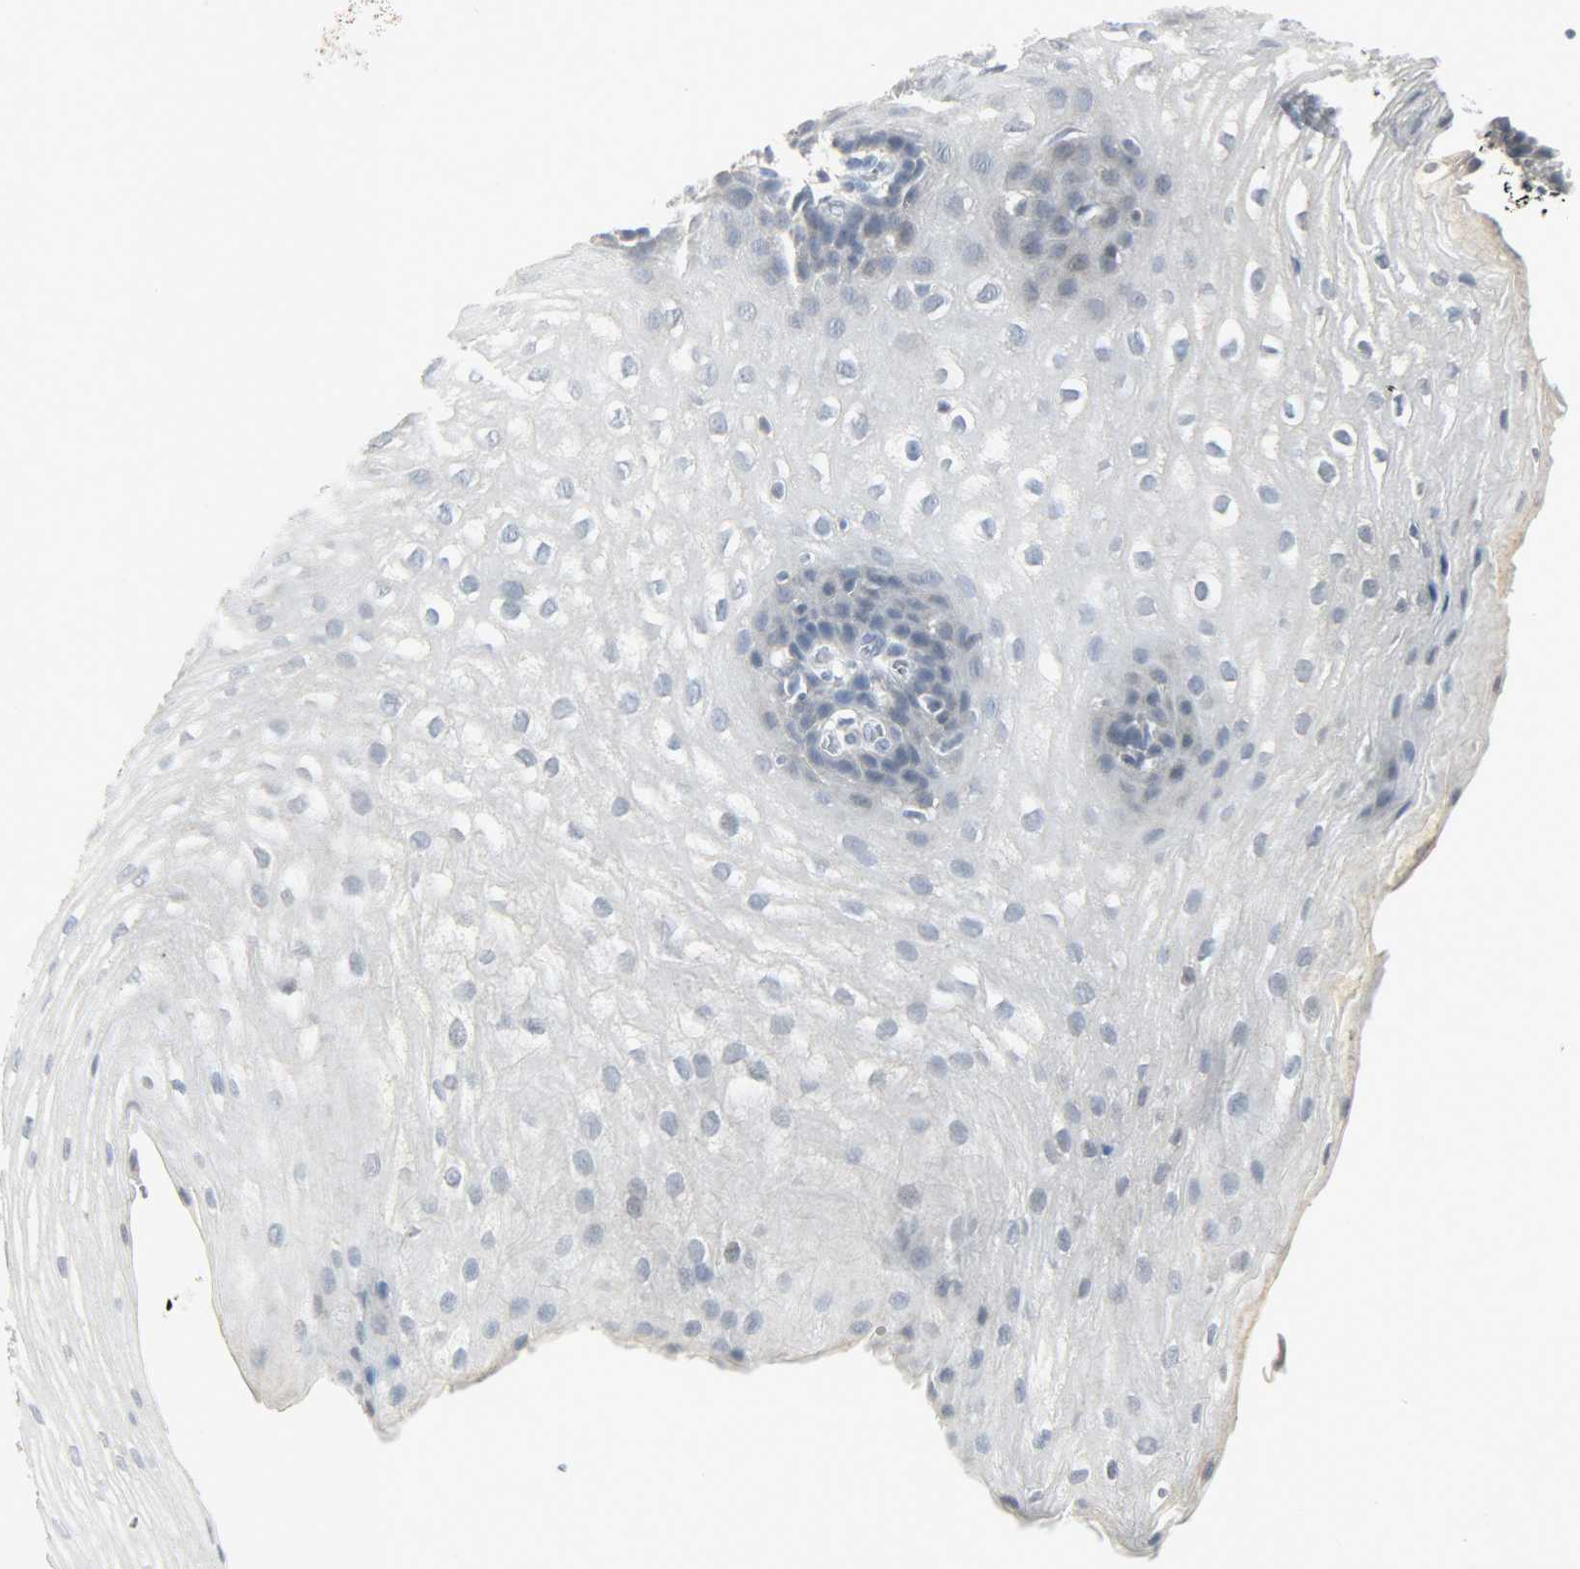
{"staining": {"intensity": "negative", "quantity": "none", "location": "none"}, "tissue": "esophagus", "cell_type": "Squamous epithelial cells", "image_type": "normal", "snomed": [{"axis": "morphology", "description": "Normal tissue, NOS"}, {"axis": "topography", "description": "Esophagus"}], "caption": "The photomicrograph exhibits no significant positivity in squamous epithelial cells of esophagus.", "gene": "CAMK4", "patient": {"sex": "male", "age": 48}}